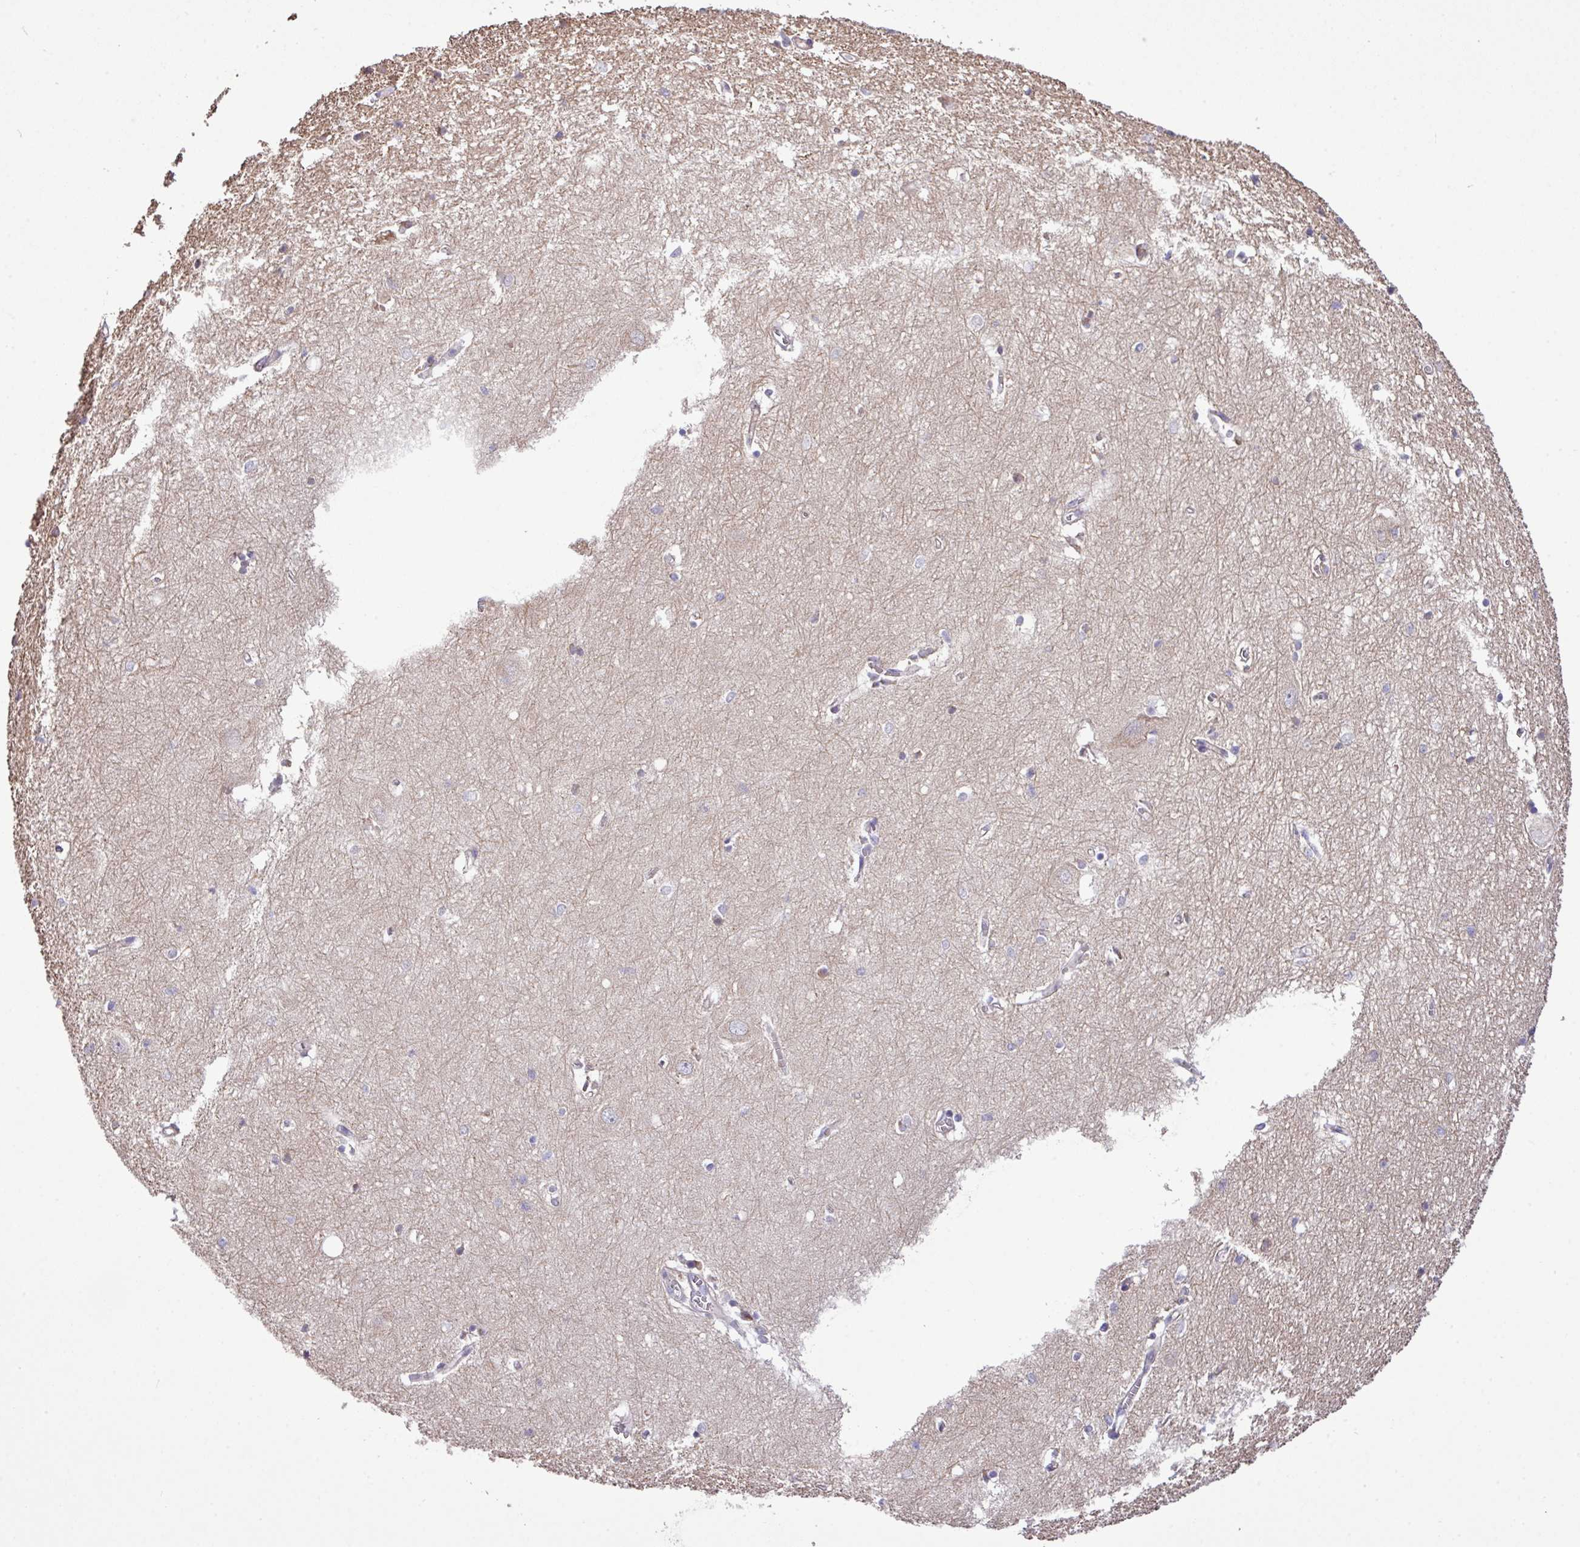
{"staining": {"intensity": "negative", "quantity": "none", "location": "none"}, "tissue": "hippocampus", "cell_type": "Glial cells", "image_type": "normal", "snomed": [{"axis": "morphology", "description": "Normal tissue, NOS"}, {"axis": "topography", "description": "Hippocampus"}], "caption": "A high-resolution image shows immunohistochemistry (IHC) staining of normal hippocampus, which demonstrates no significant positivity in glial cells.", "gene": "MEGF6", "patient": {"sex": "female", "age": 64}}